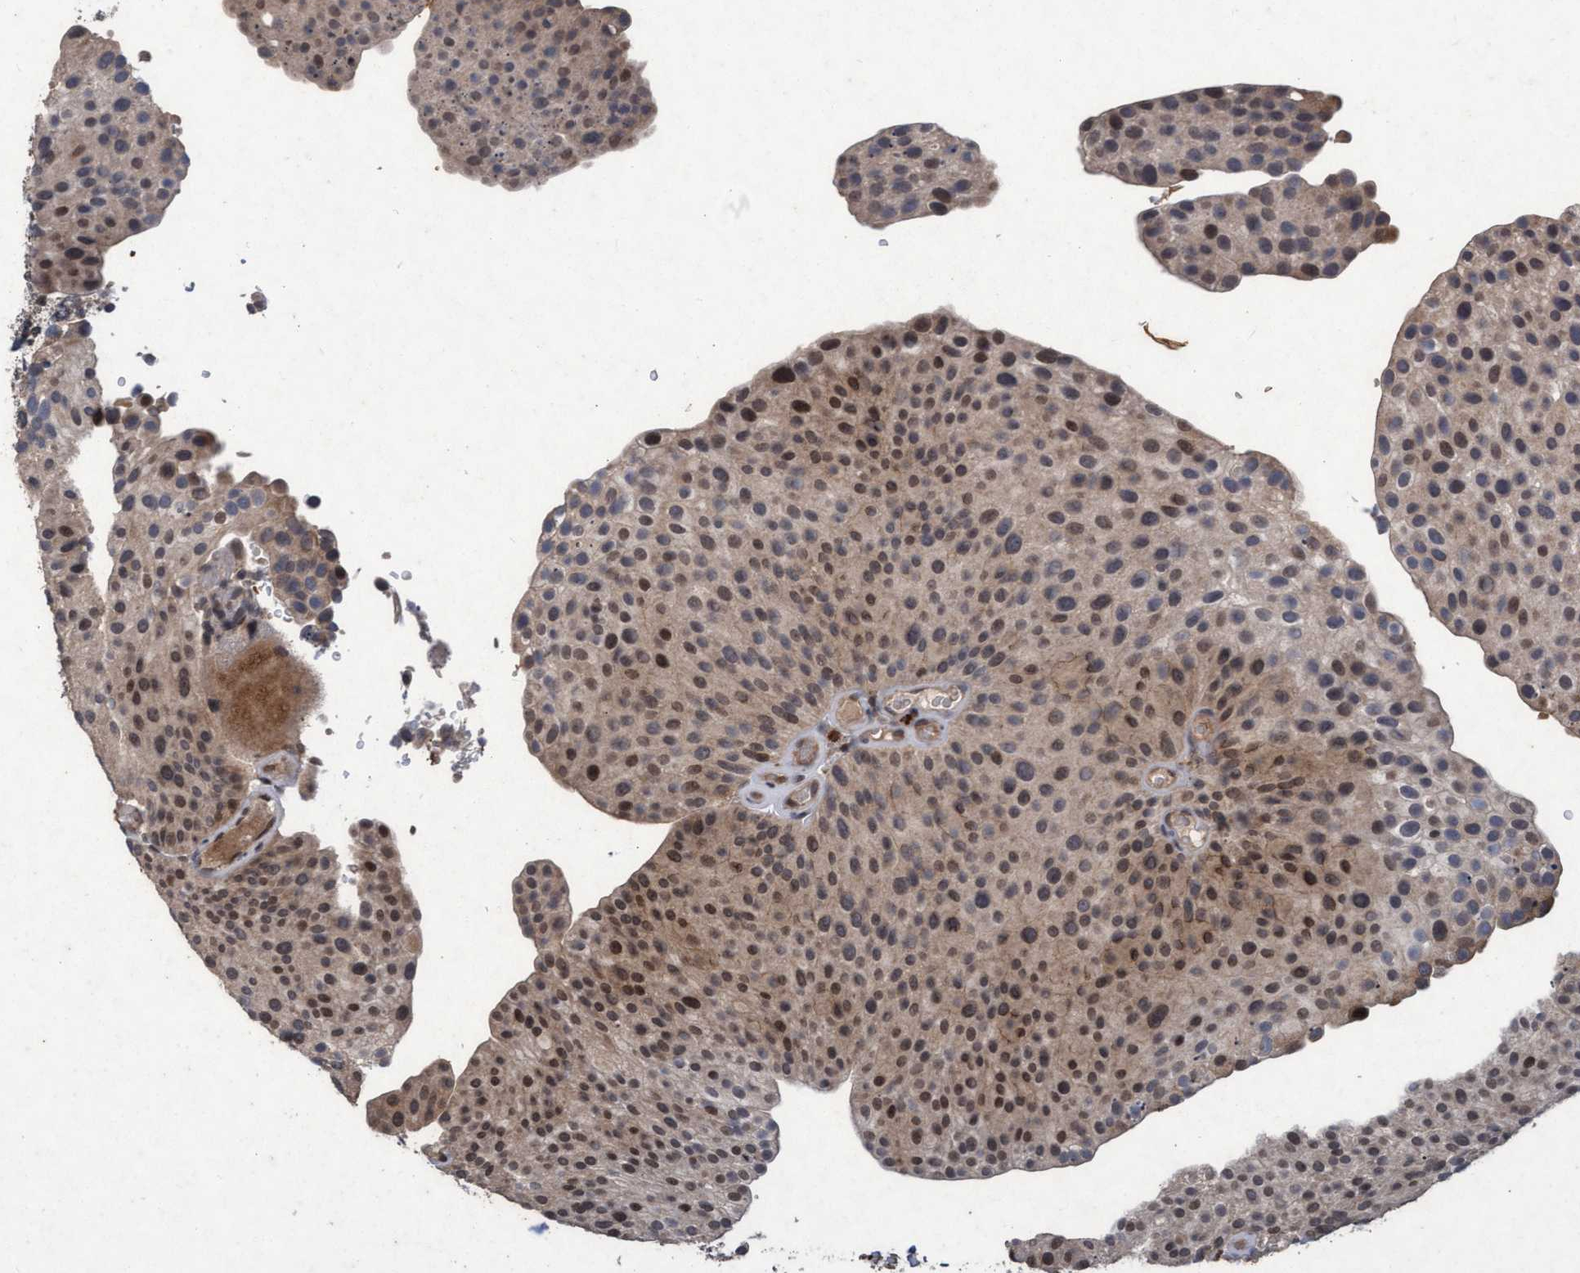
{"staining": {"intensity": "moderate", "quantity": "25%-75%", "location": "cytoplasmic/membranous,nuclear"}, "tissue": "urothelial cancer", "cell_type": "Tumor cells", "image_type": "cancer", "snomed": [{"axis": "morphology", "description": "Urothelial carcinoma, Low grade"}, {"axis": "topography", "description": "Smooth muscle"}, {"axis": "topography", "description": "Urinary bladder"}], "caption": "Tumor cells reveal medium levels of moderate cytoplasmic/membranous and nuclear expression in approximately 25%-75% of cells in human low-grade urothelial carcinoma. The staining was performed using DAB (3,3'-diaminobenzidine) to visualize the protein expression in brown, while the nuclei were stained in blue with hematoxylin (Magnification: 20x).", "gene": "KCNC2", "patient": {"sex": "male", "age": 60}}